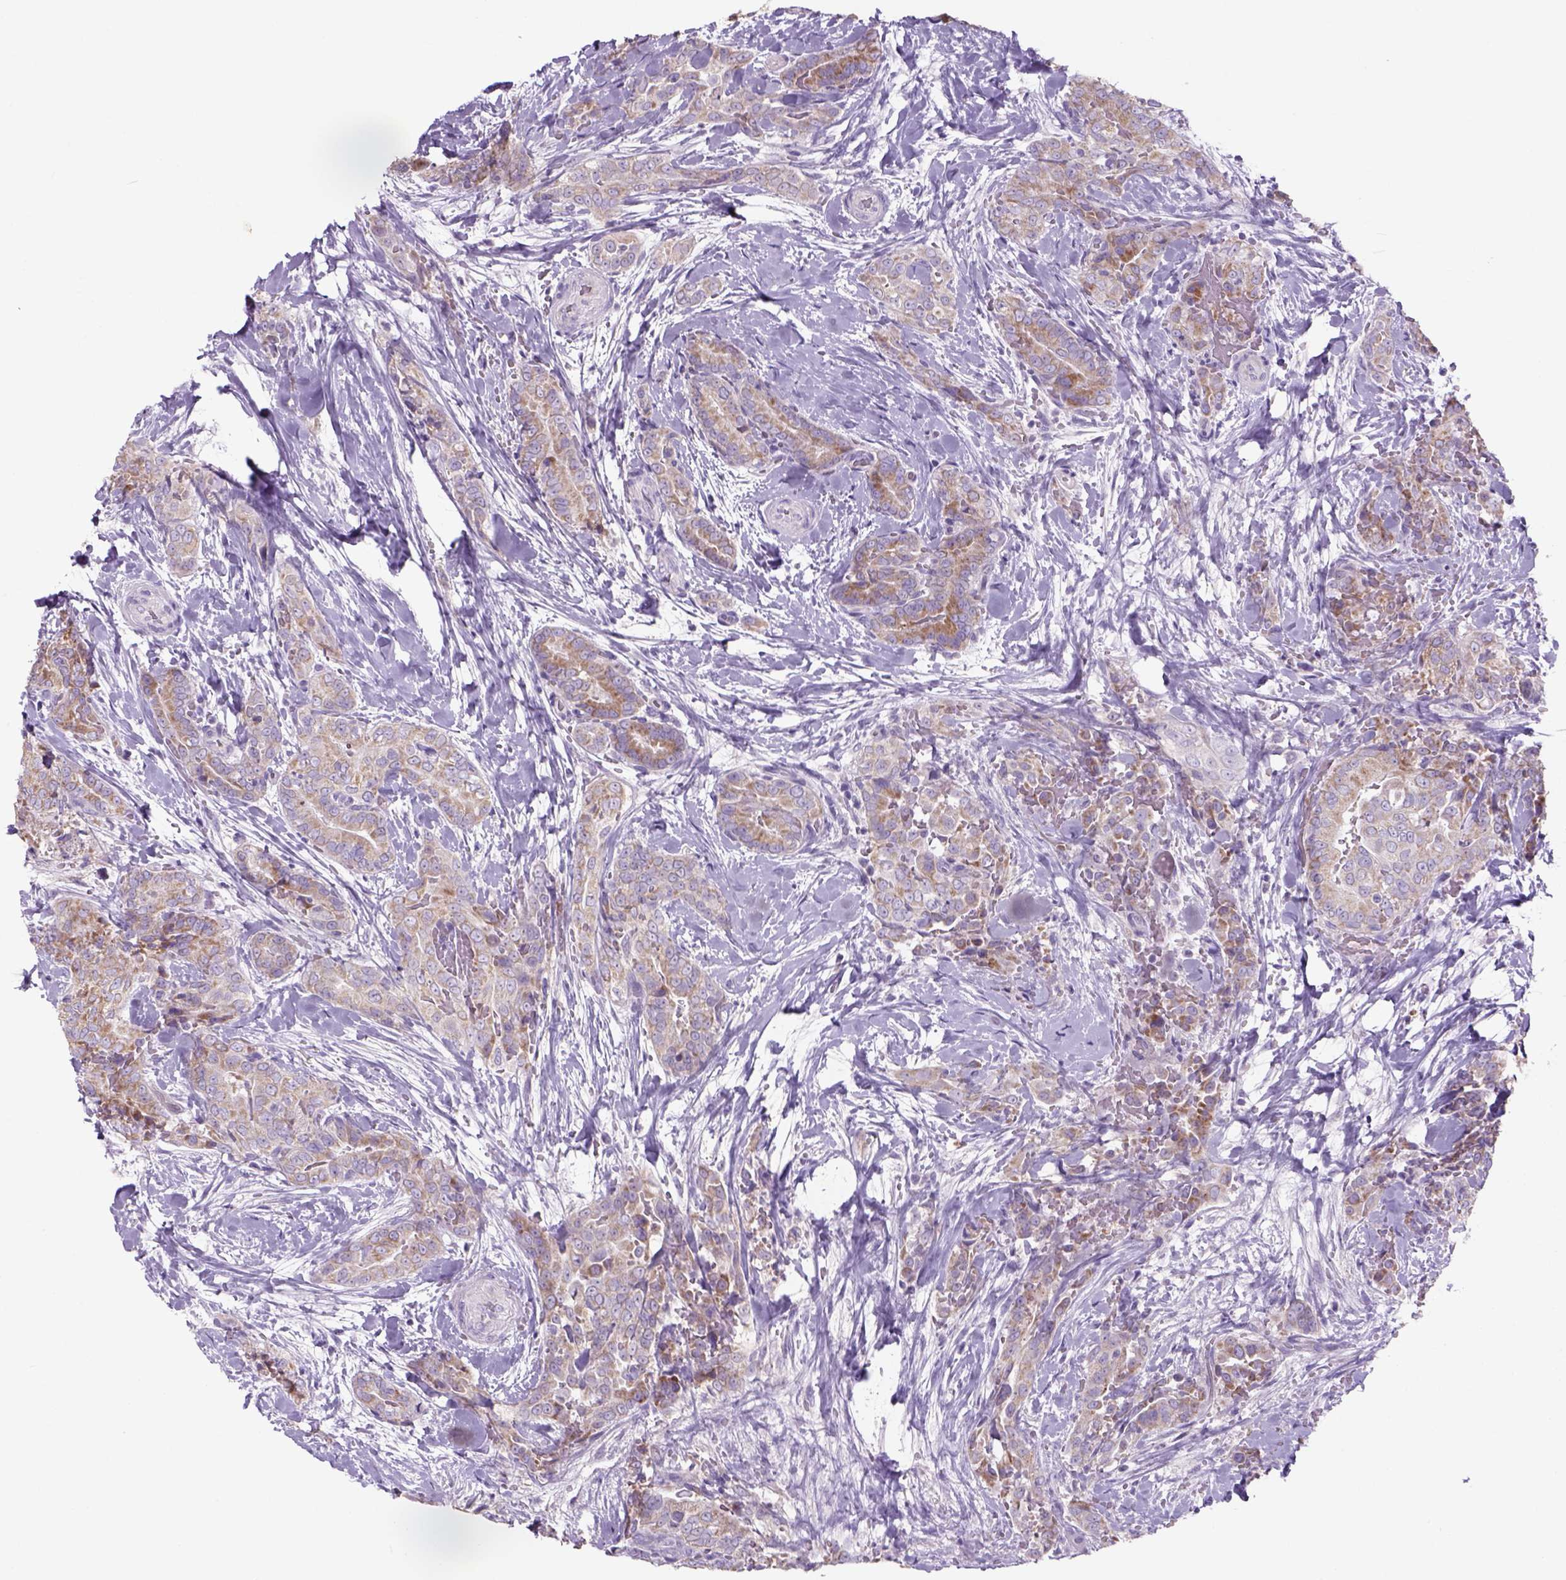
{"staining": {"intensity": "weak", "quantity": ">75%", "location": "cytoplasmic/membranous"}, "tissue": "thyroid cancer", "cell_type": "Tumor cells", "image_type": "cancer", "snomed": [{"axis": "morphology", "description": "Papillary adenocarcinoma, NOS"}, {"axis": "topography", "description": "Thyroid gland"}], "caption": "Protein staining of papillary adenocarcinoma (thyroid) tissue reveals weak cytoplasmic/membranous staining in approximately >75% of tumor cells.", "gene": "ADGRV1", "patient": {"sex": "male", "age": 61}}